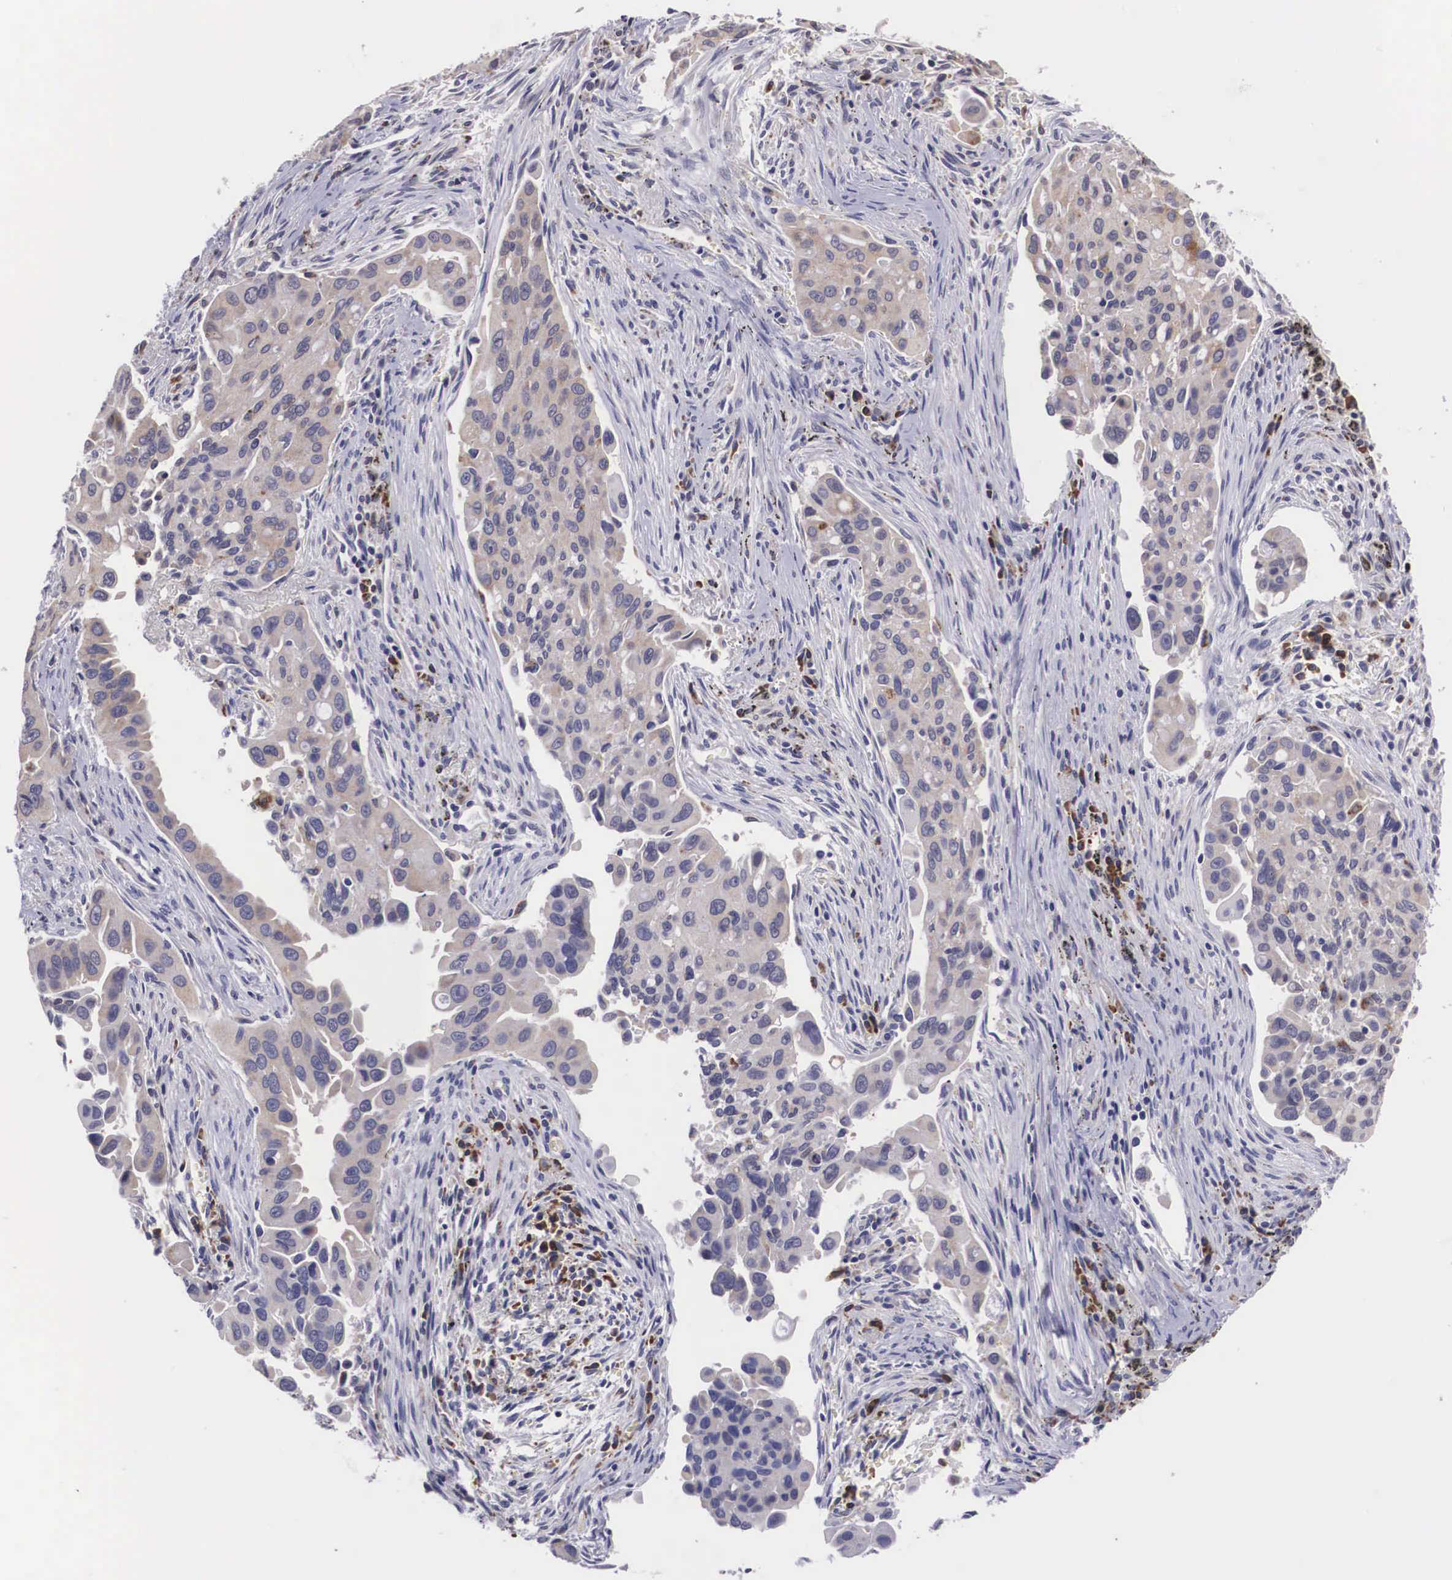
{"staining": {"intensity": "weak", "quantity": "25%-75%", "location": "cytoplasmic/membranous"}, "tissue": "lung cancer", "cell_type": "Tumor cells", "image_type": "cancer", "snomed": [{"axis": "morphology", "description": "Adenocarcinoma, NOS"}, {"axis": "topography", "description": "Lung"}], "caption": "Immunohistochemical staining of adenocarcinoma (lung) displays low levels of weak cytoplasmic/membranous positivity in about 25%-75% of tumor cells. (Brightfield microscopy of DAB IHC at high magnification).", "gene": "CRELD2", "patient": {"sex": "male", "age": 68}}